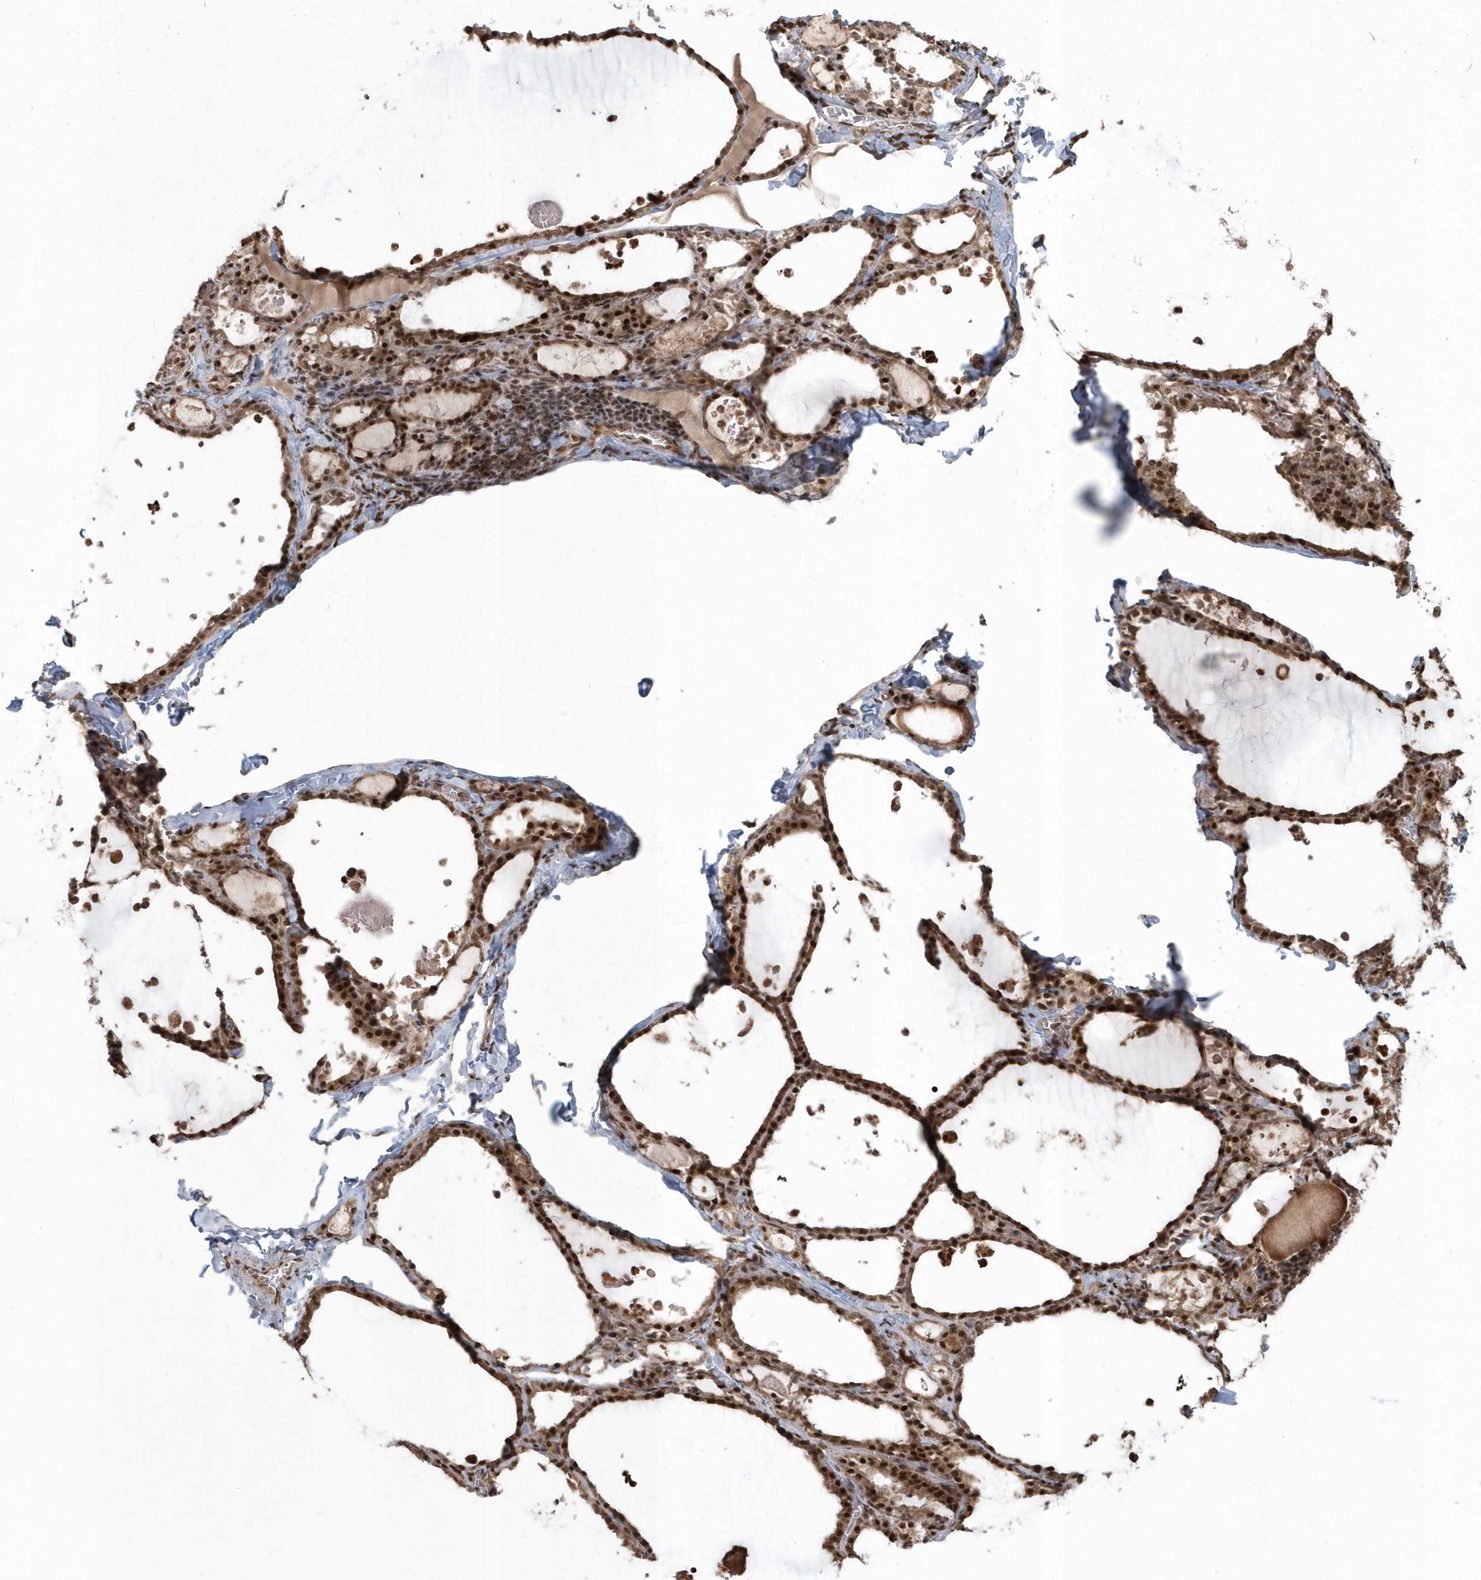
{"staining": {"intensity": "moderate", "quantity": ">75%", "location": "cytoplasmic/membranous,nuclear"}, "tissue": "thyroid gland", "cell_type": "Glandular cells", "image_type": "normal", "snomed": [{"axis": "morphology", "description": "Normal tissue, NOS"}, {"axis": "topography", "description": "Thyroid gland"}], "caption": "Thyroid gland stained with DAB (3,3'-diaminobenzidine) immunohistochemistry exhibits medium levels of moderate cytoplasmic/membranous,nuclear expression in about >75% of glandular cells.", "gene": "EPB41L4A", "patient": {"sex": "male", "age": 56}}